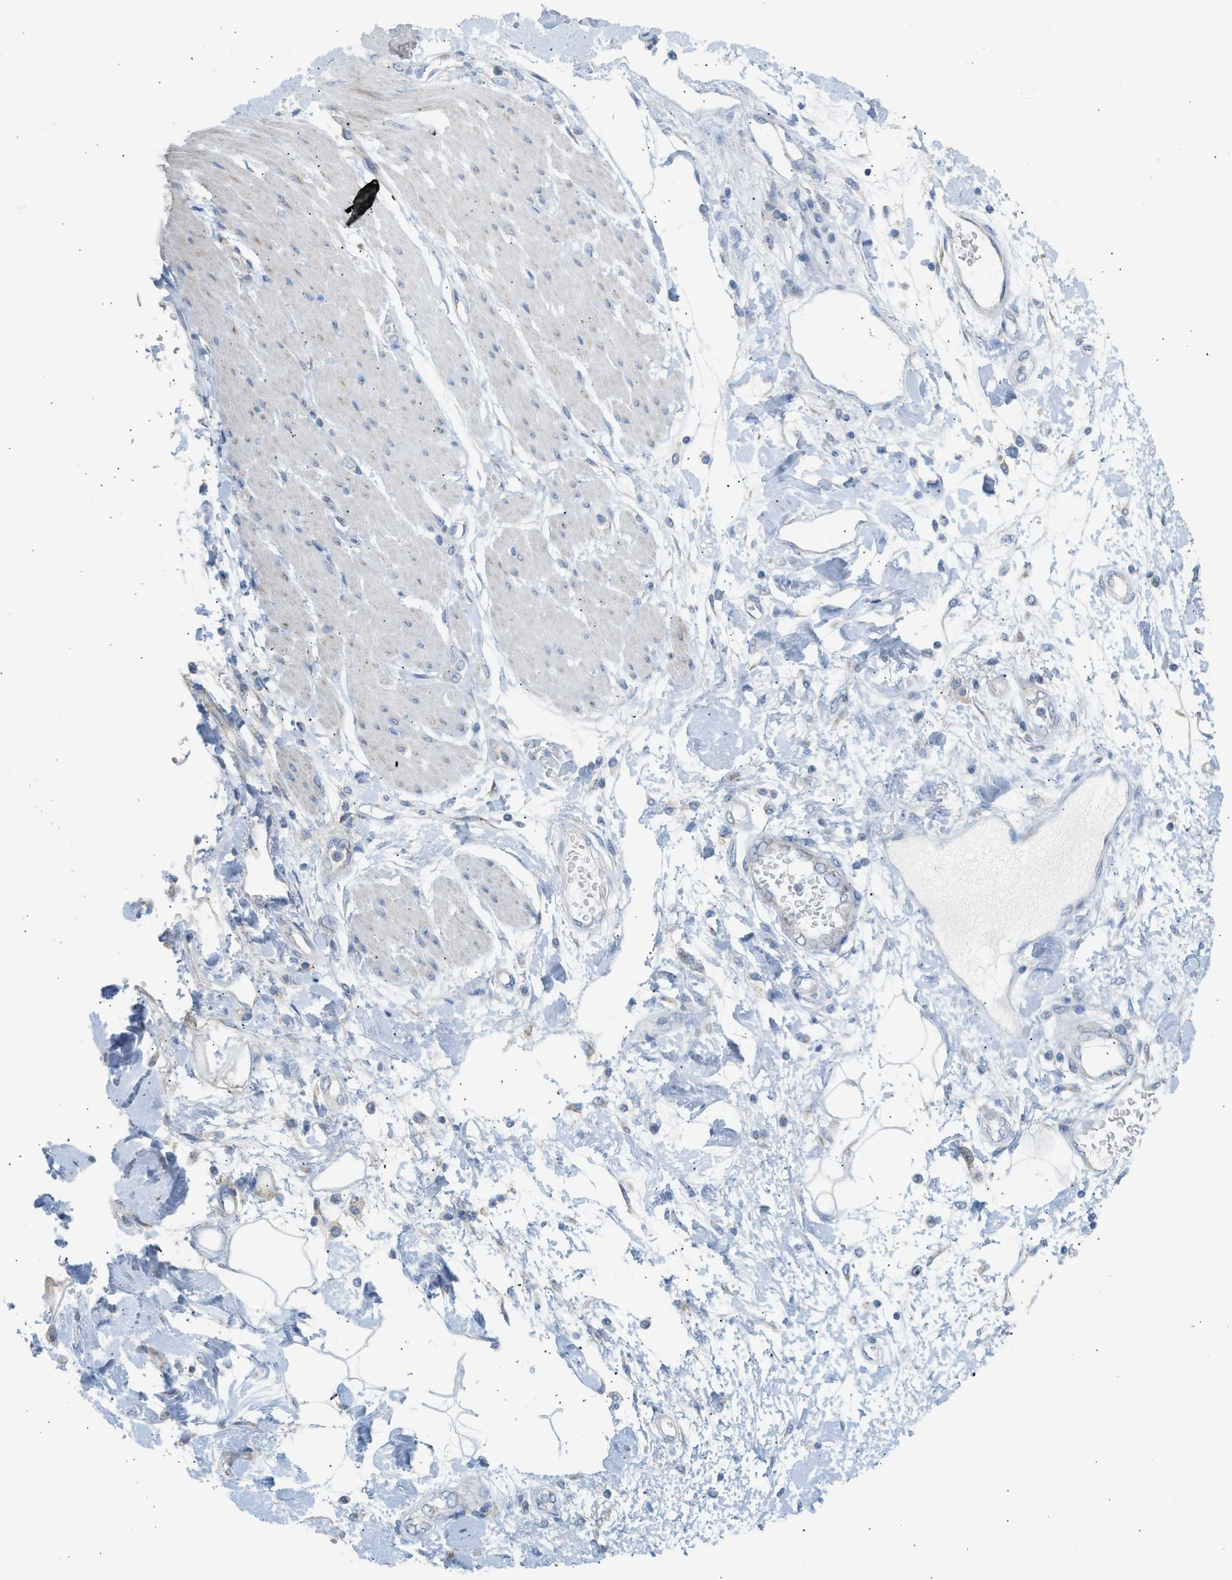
{"staining": {"intensity": "negative", "quantity": "none", "location": "none"}, "tissue": "adipose tissue", "cell_type": "Adipocytes", "image_type": "normal", "snomed": [{"axis": "morphology", "description": "Normal tissue, NOS"}, {"axis": "morphology", "description": "Adenocarcinoma, NOS"}, {"axis": "topography", "description": "Duodenum"}, {"axis": "topography", "description": "Peripheral nerve tissue"}], "caption": "Adipocytes show no significant protein expression in normal adipose tissue. Brightfield microscopy of immunohistochemistry stained with DAB (3,3'-diaminobenzidine) (brown) and hematoxylin (blue), captured at high magnification.", "gene": "NDUFS8", "patient": {"sex": "female", "age": 60}}